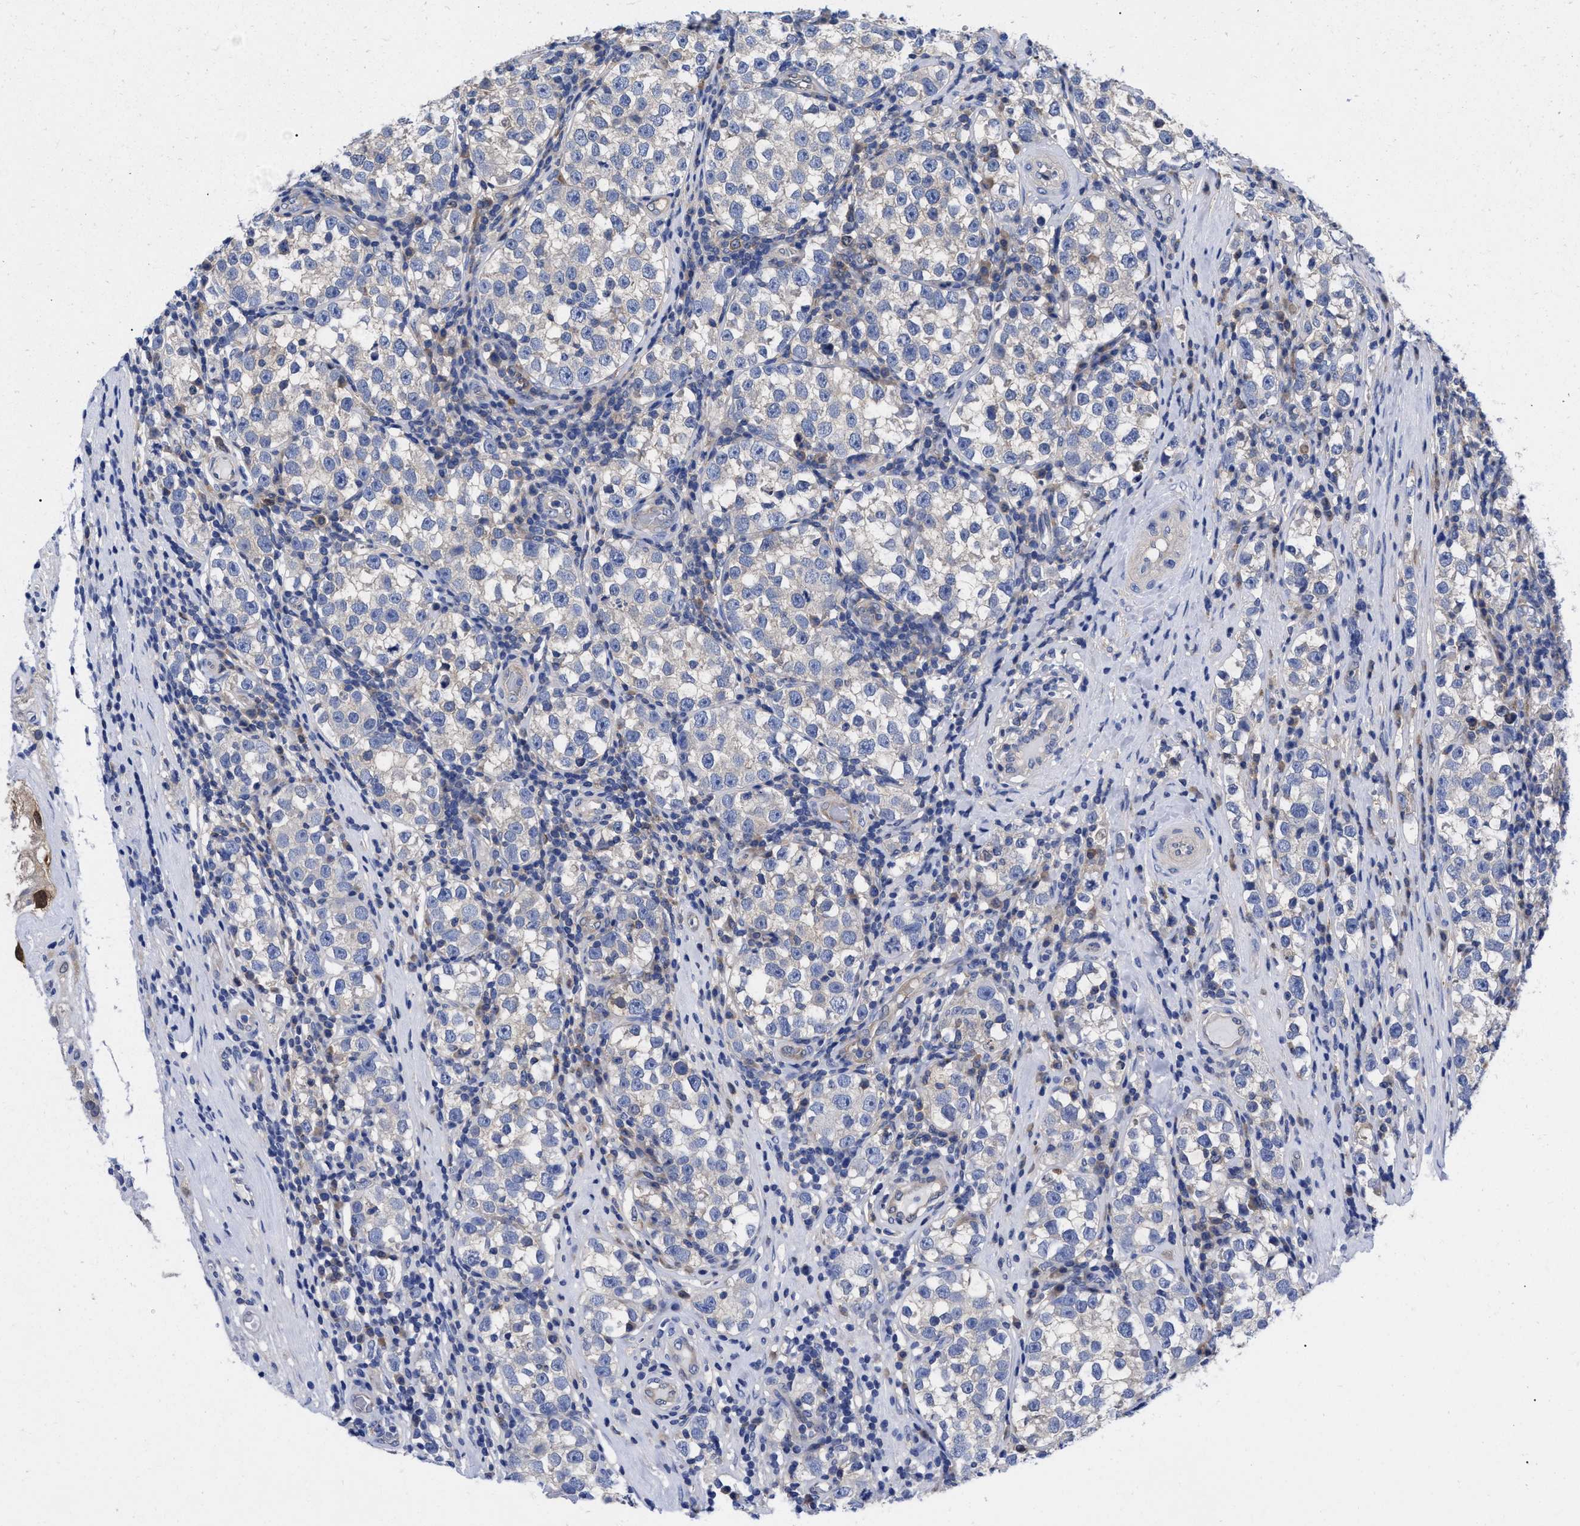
{"staining": {"intensity": "negative", "quantity": "none", "location": "none"}, "tissue": "testis cancer", "cell_type": "Tumor cells", "image_type": "cancer", "snomed": [{"axis": "morphology", "description": "Normal tissue, NOS"}, {"axis": "morphology", "description": "Seminoma, NOS"}, {"axis": "topography", "description": "Testis"}], "caption": "Immunohistochemical staining of testis seminoma shows no significant staining in tumor cells. Nuclei are stained in blue.", "gene": "RBKS", "patient": {"sex": "male", "age": 43}}